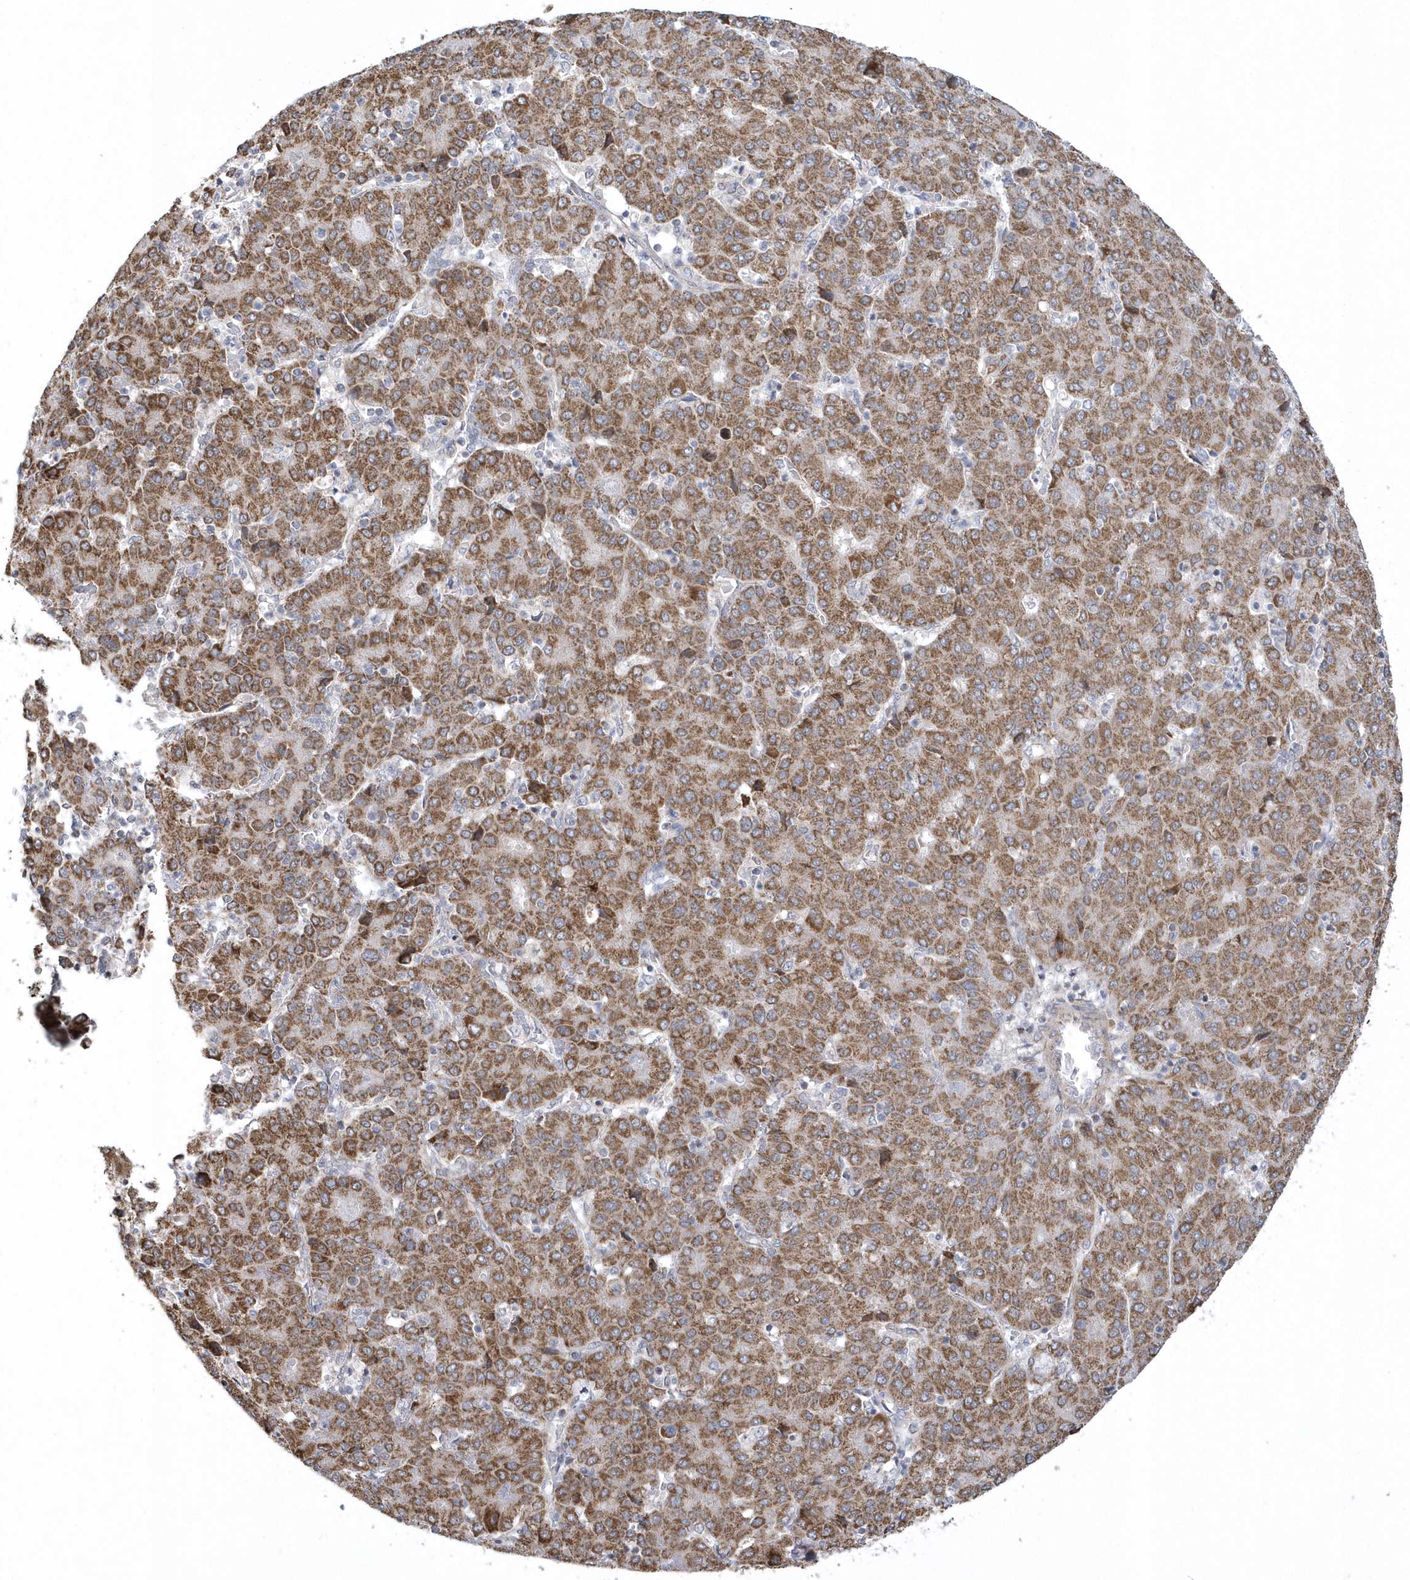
{"staining": {"intensity": "strong", "quantity": ">75%", "location": "cytoplasmic/membranous"}, "tissue": "liver cancer", "cell_type": "Tumor cells", "image_type": "cancer", "snomed": [{"axis": "morphology", "description": "Carcinoma, Hepatocellular, NOS"}, {"axis": "topography", "description": "Liver"}], "caption": "Liver cancer stained with a brown dye exhibits strong cytoplasmic/membranous positive expression in approximately >75% of tumor cells.", "gene": "SLX9", "patient": {"sex": "male", "age": 65}}